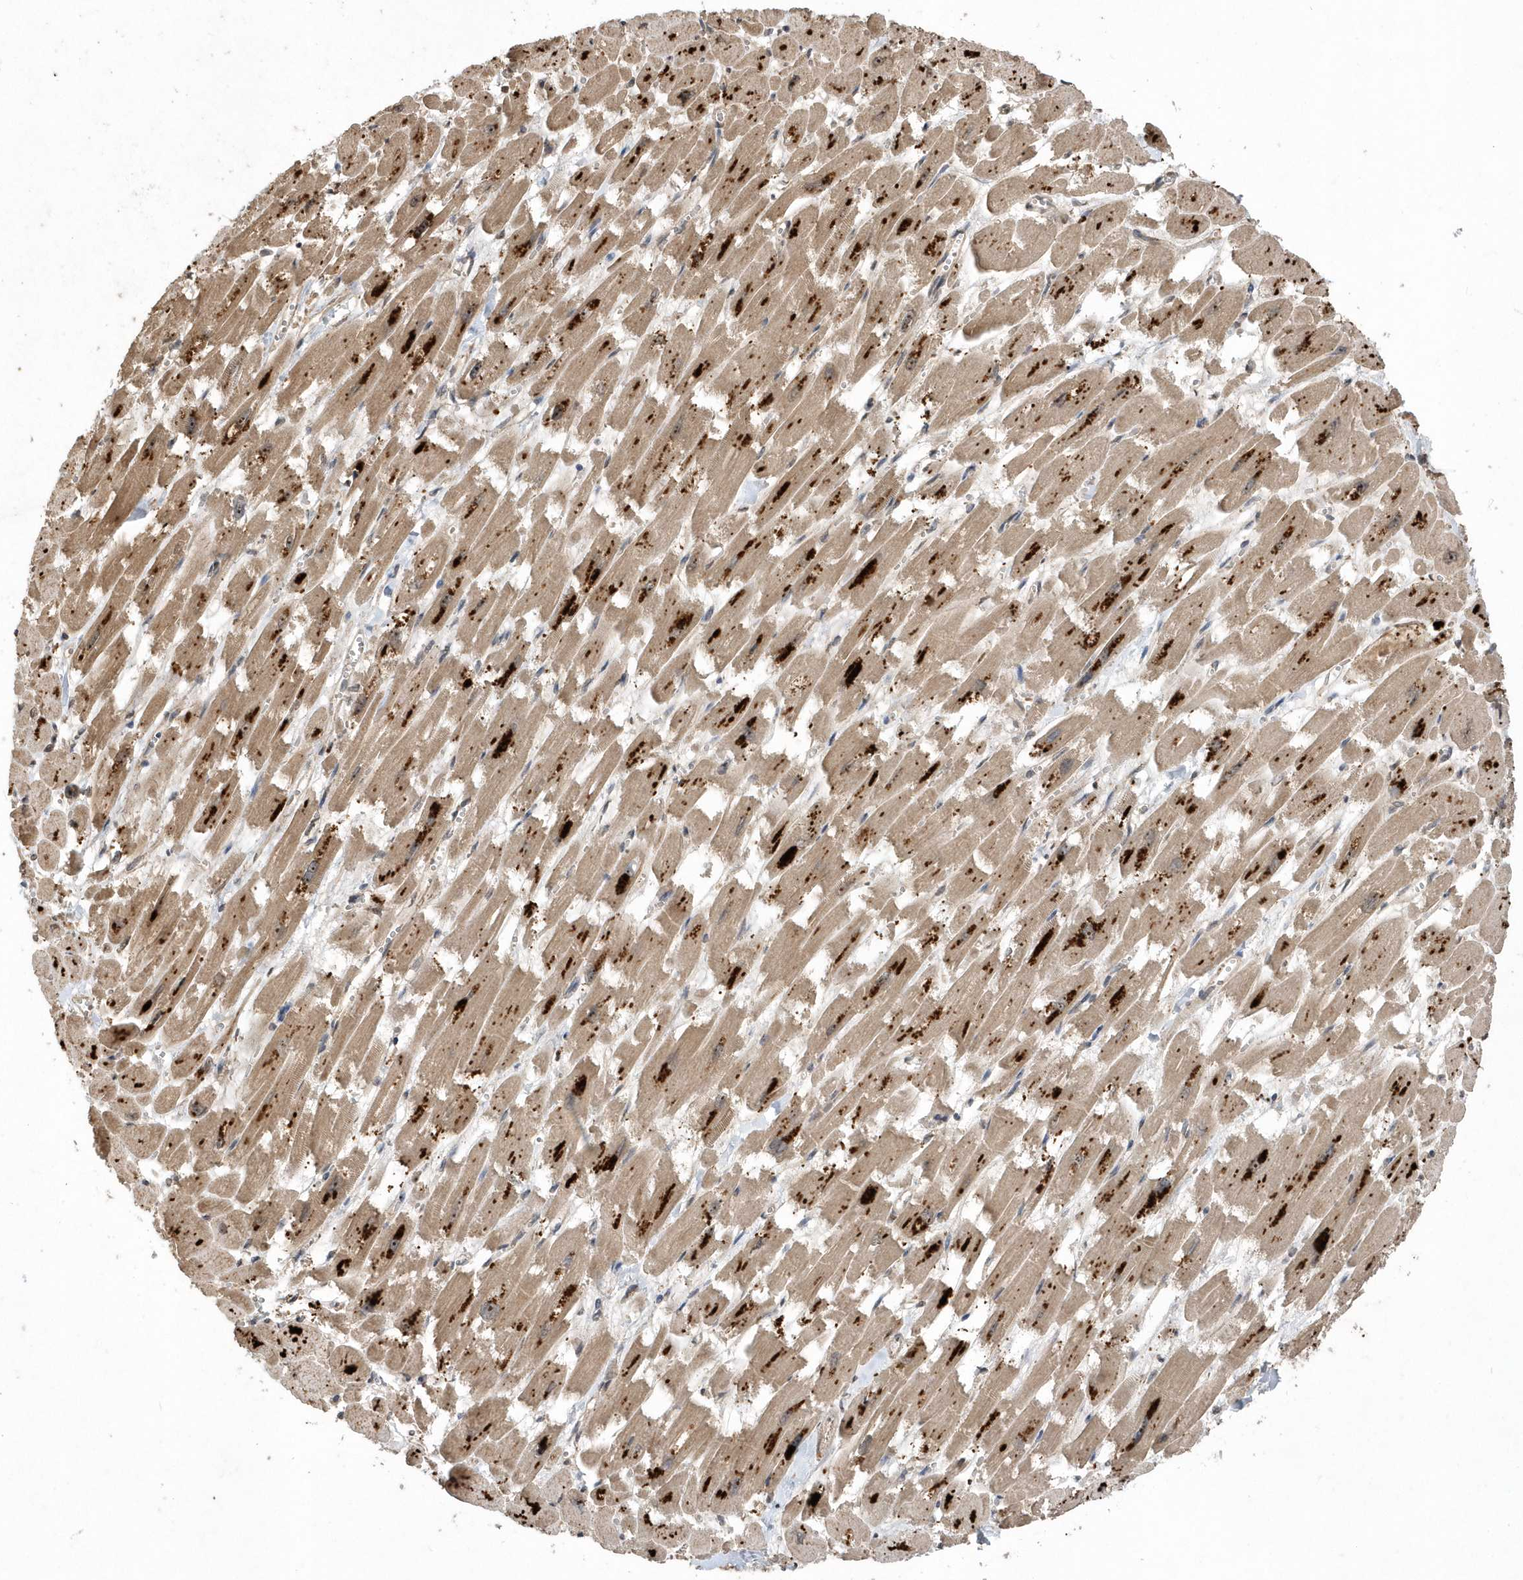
{"staining": {"intensity": "strong", "quantity": "25%-75%", "location": "cytoplasmic/membranous"}, "tissue": "heart muscle", "cell_type": "Cardiomyocytes", "image_type": "normal", "snomed": [{"axis": "morphology", "description": "Normal tissue, NOS"}, {"axis": "topography", "description": "Heart"}], "caption": "About 25%-75% of cardiomyocytes in benign heart muscle exhibit strong cytoplasmic/membranous protein positivity as visualized by brown immunohistochemical staining.", "gene": "WASHC5", "patient": {"sex": "male", "age": 54}}